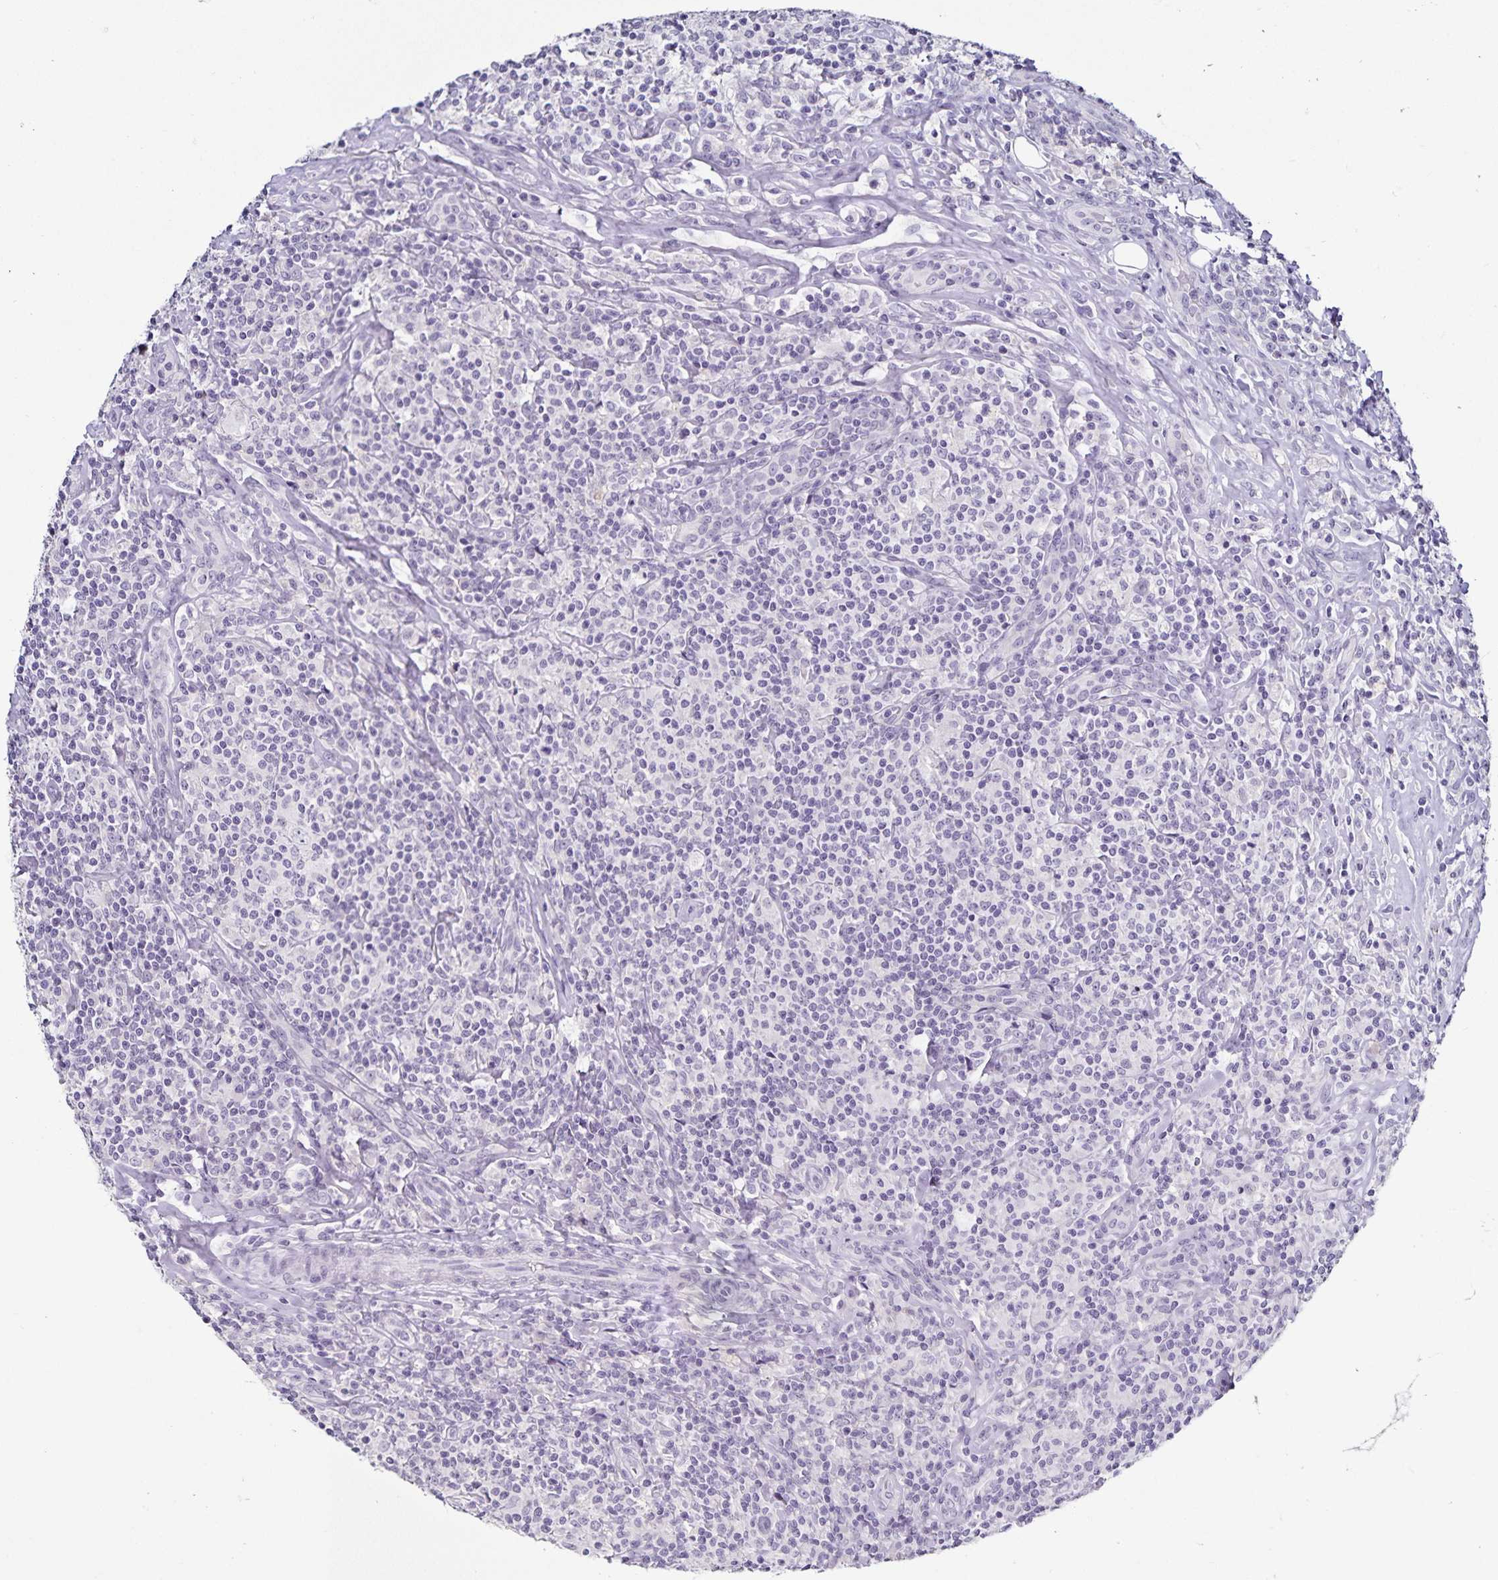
{"staining": {"intensity": "negative", "quantity": "none", "location": "none"}, "tissue": "lymphoma", "cell_type": "Tumor cells", "image_type": "cancer", "snomed": [{"axis": "morphology", "description": "Hodgkin's disease, NOS"}, {"axis": "morphology", "description": "Hodgkin's lymphoma, nodular sclerosis"}, {"axis": "topography", "description": "Lymph node"}], "caption": "Tumor cells show no significant expression in Hodgkin's disease.", "gene": "TTR", "patient": {"sex": "female", "age": 10}}